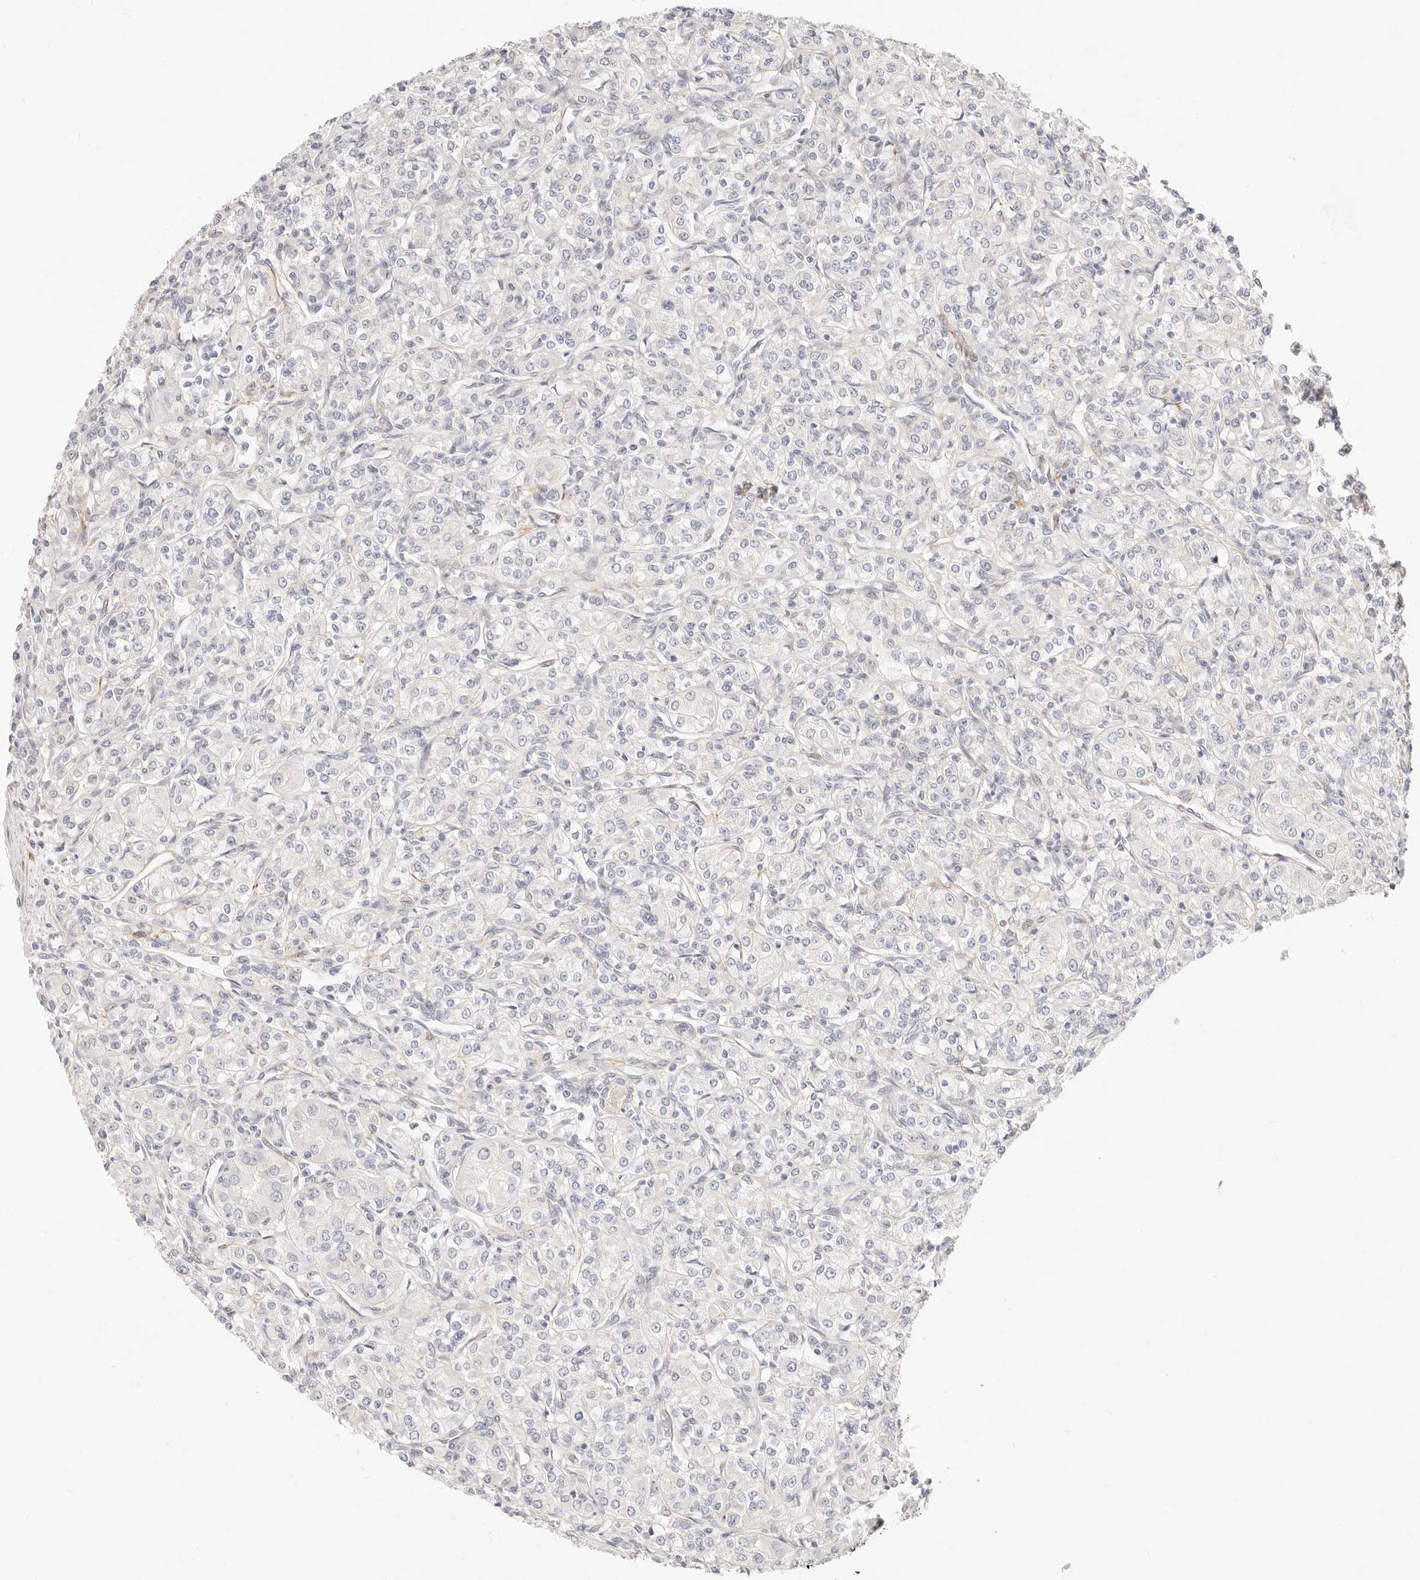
{"staining": {"intensity": "negative", "quantity": "none", "location": "none"}, "tissue": "renal cancer", "cell_type": "Tumor cells", "image_type": "cancer", "snomed": [{"axis": "morphology", "description": "Adenocarcinoma, NOS"}, {"axis": "topography", "description": "Kidney"}], "caption": "Tumor cells are negative for brown protein staining in adenocarcinoma (renal).", "gene": "UBXN10", "patient": {"sex": "male", "age": 77}}